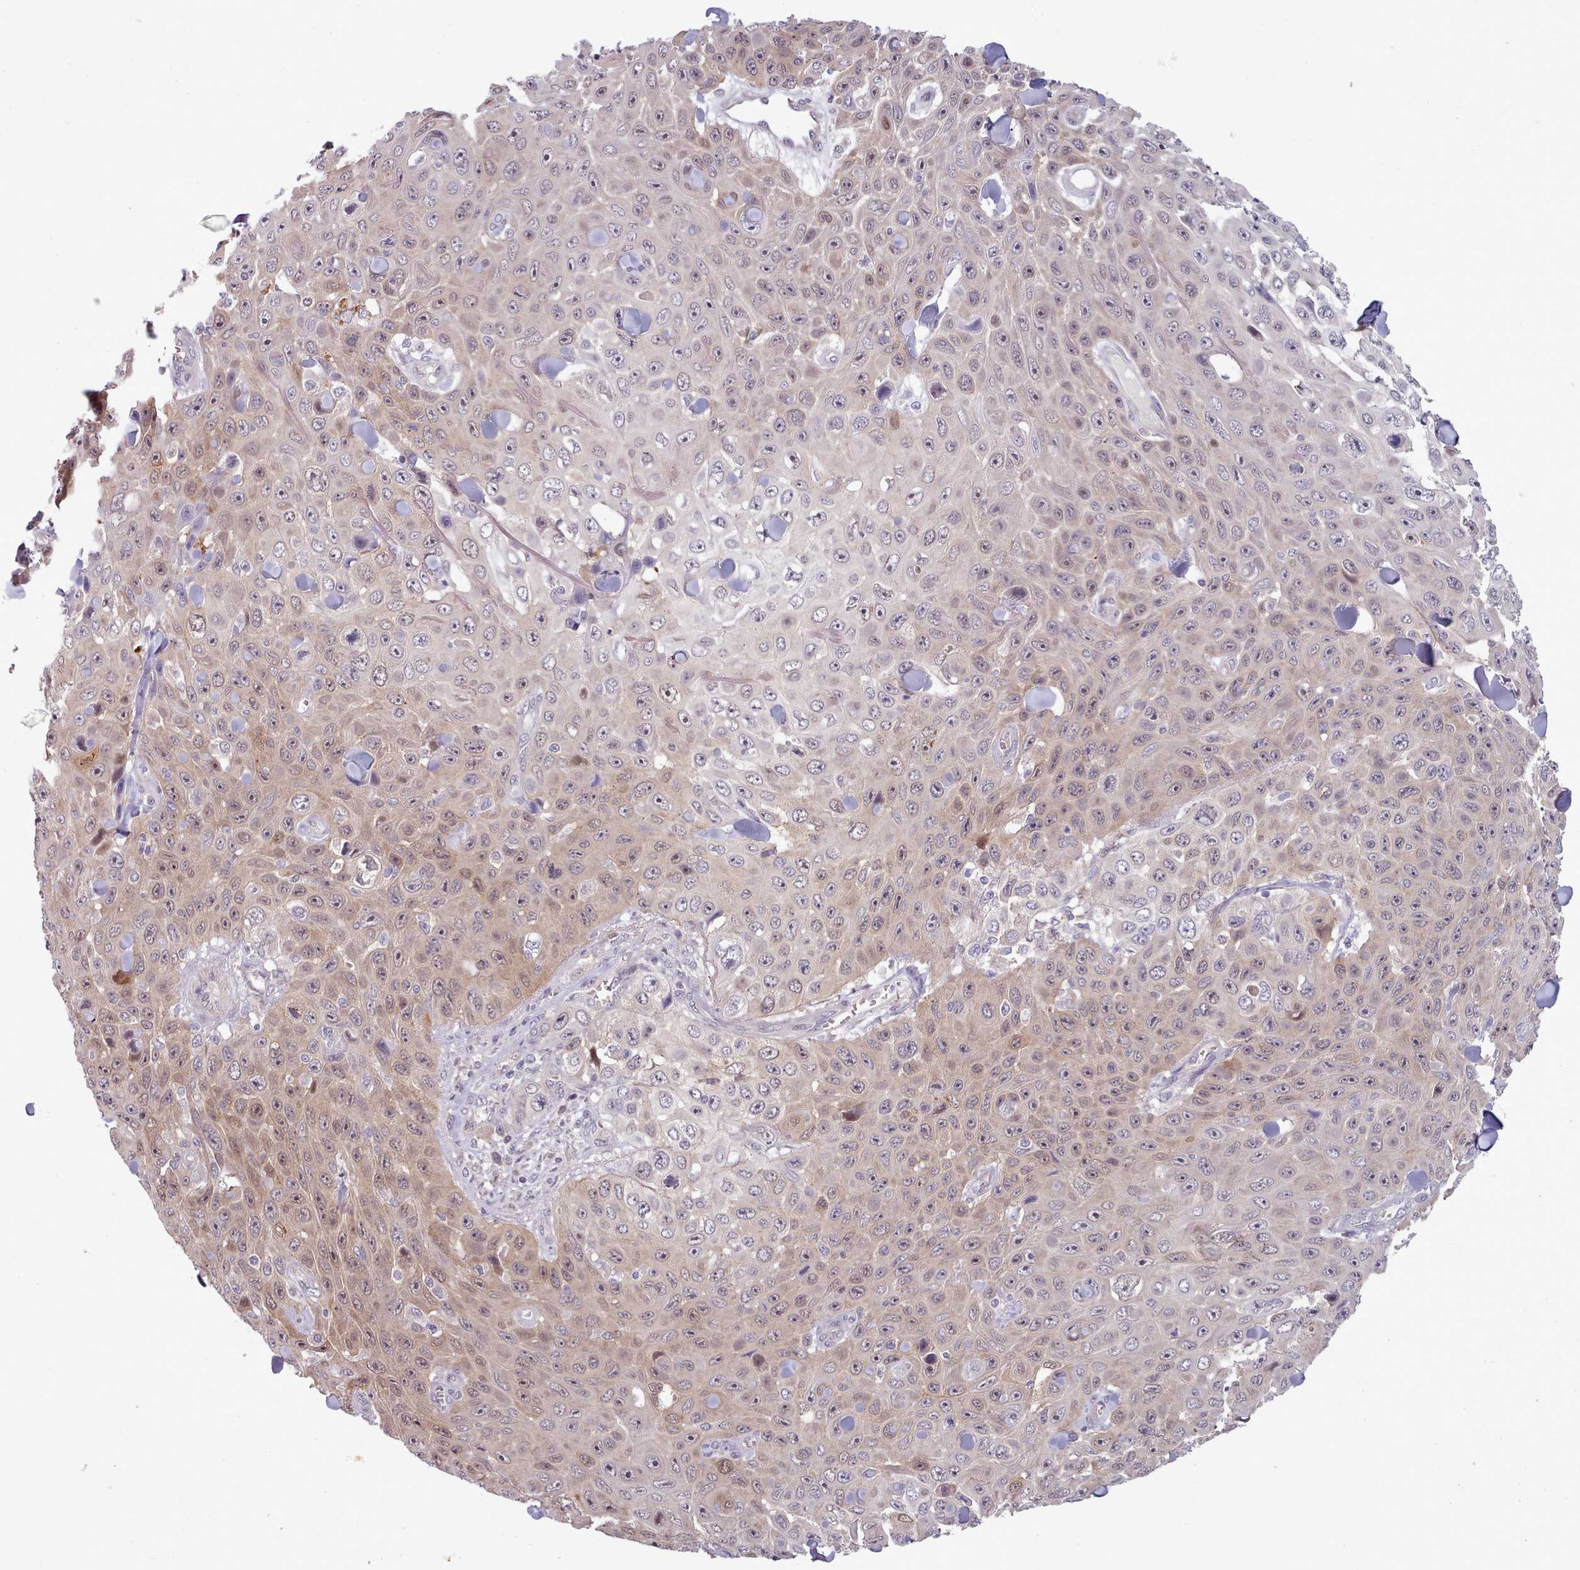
{"staining": {"intensity": "weak", "quantity": "<25%", "location": "cytoplasmic/membranous,nuclear"}, "tissue": "skin cancer", "cell_type": "Tumor cells", "image_type": "cancer", "snomed": [{"axis": "morphology", "description": "Squamous cell carcinoma, NOS"}, {"axis": "topography", "description": "Skin"}], "caption": "Immunohistochemical staining of skin squamous cell carcinoma shows no significant positivity in tumor cells. (Brightfield microscopy of DAB IHC at high magnification).", "gene": "CLNS1A", "patient": {"sex": "male", "age": 82}}